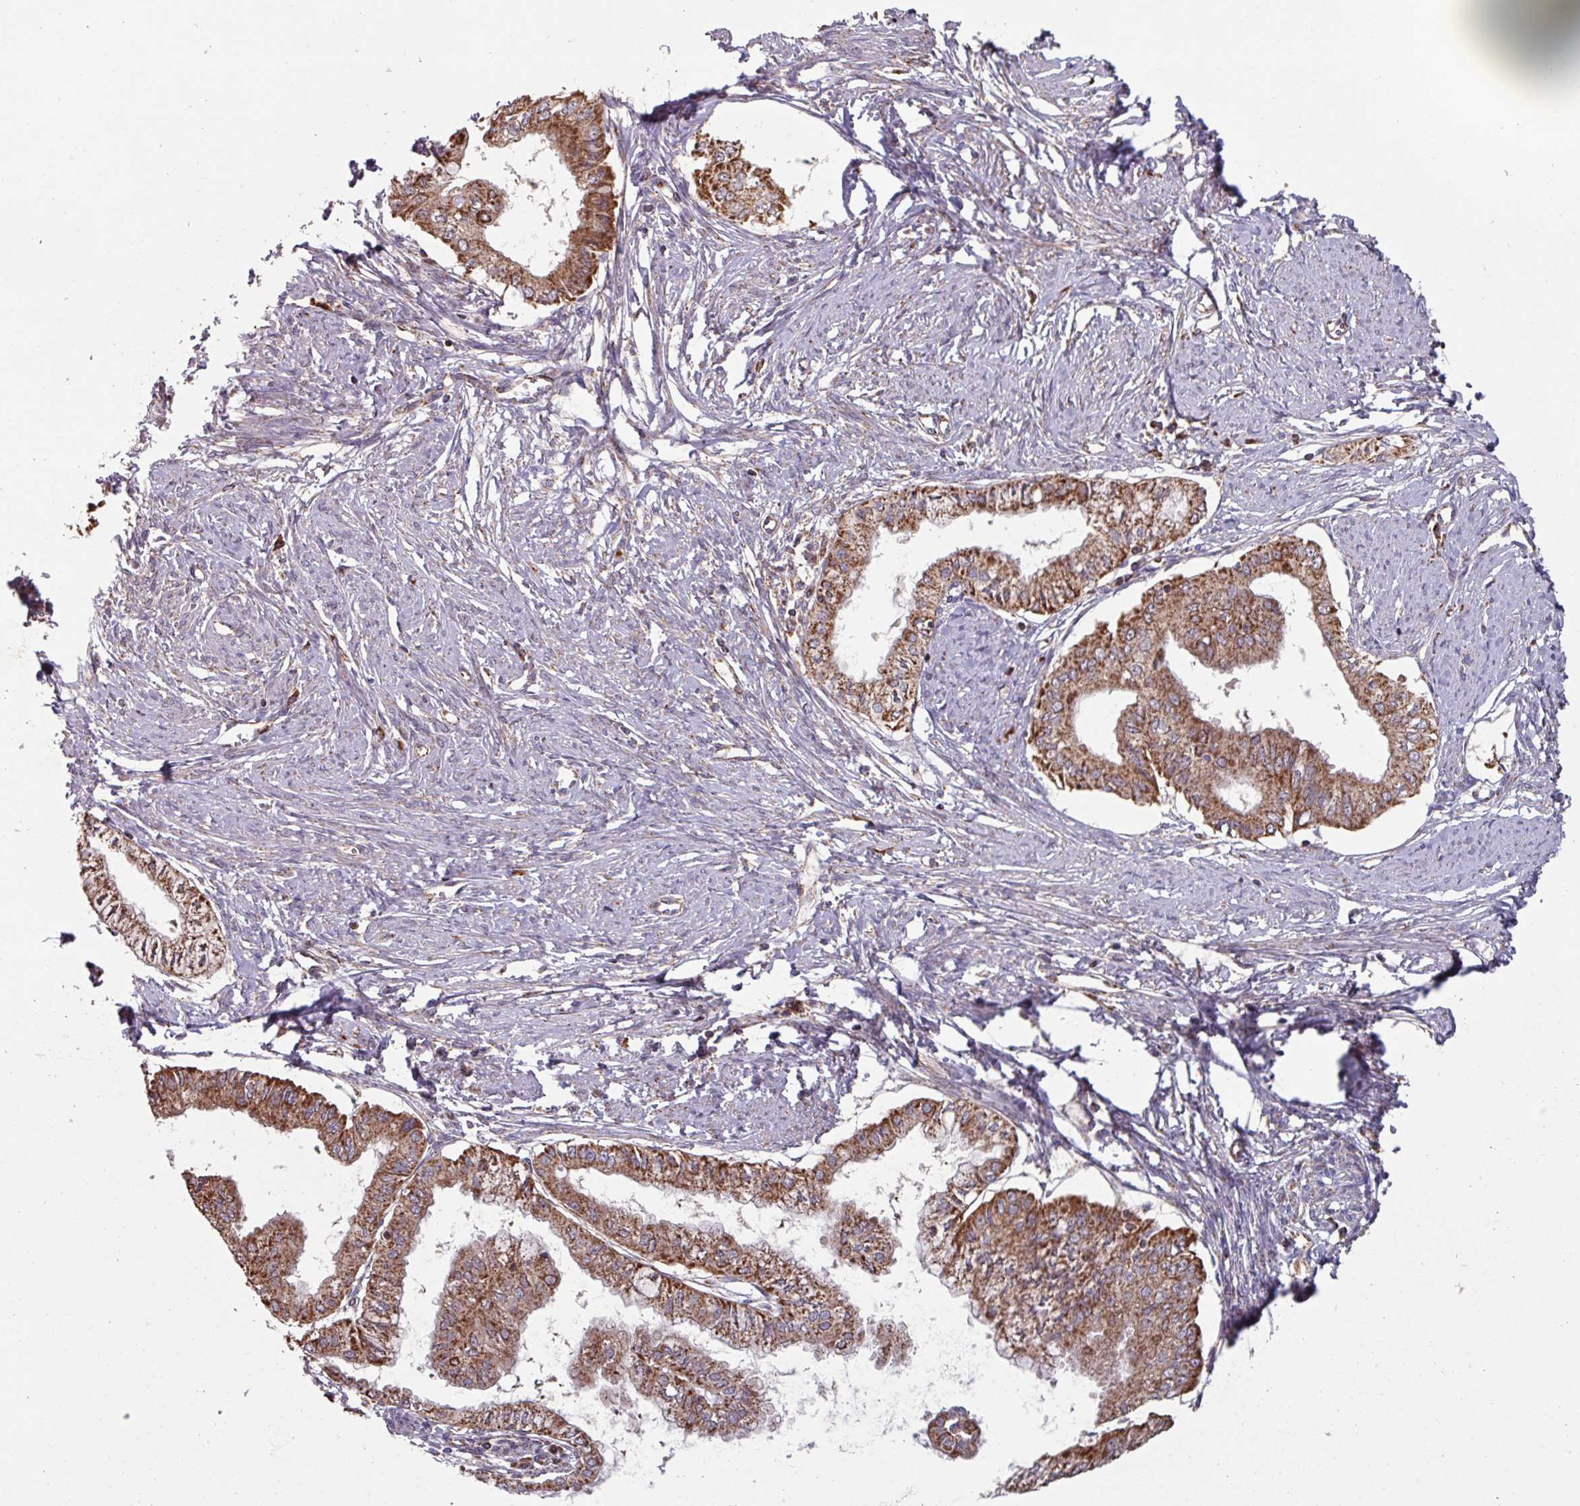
{"staining": {"intensity": "strong", "quantity": ">75%", "location": "cytoplasmic/membranous"}, "tissue": "endometrial cancer", "cell_type": "Tumor cells", "image_type": "cancer", "snomed": [{"axis": "morphology", "description": "Adenocarcinoma, NOS"}, {"axis": "topography", "description": "Endometrium"}], "caption": "Endometrial cancer (adenocarcinoma) was stained to show a protein in brown. There is high levels of strong cytoplasmic/membranous expression in approximately >75% of tumor cells.", "gene": "COX7C", "patient": {"sex": "female", "age": 76}}